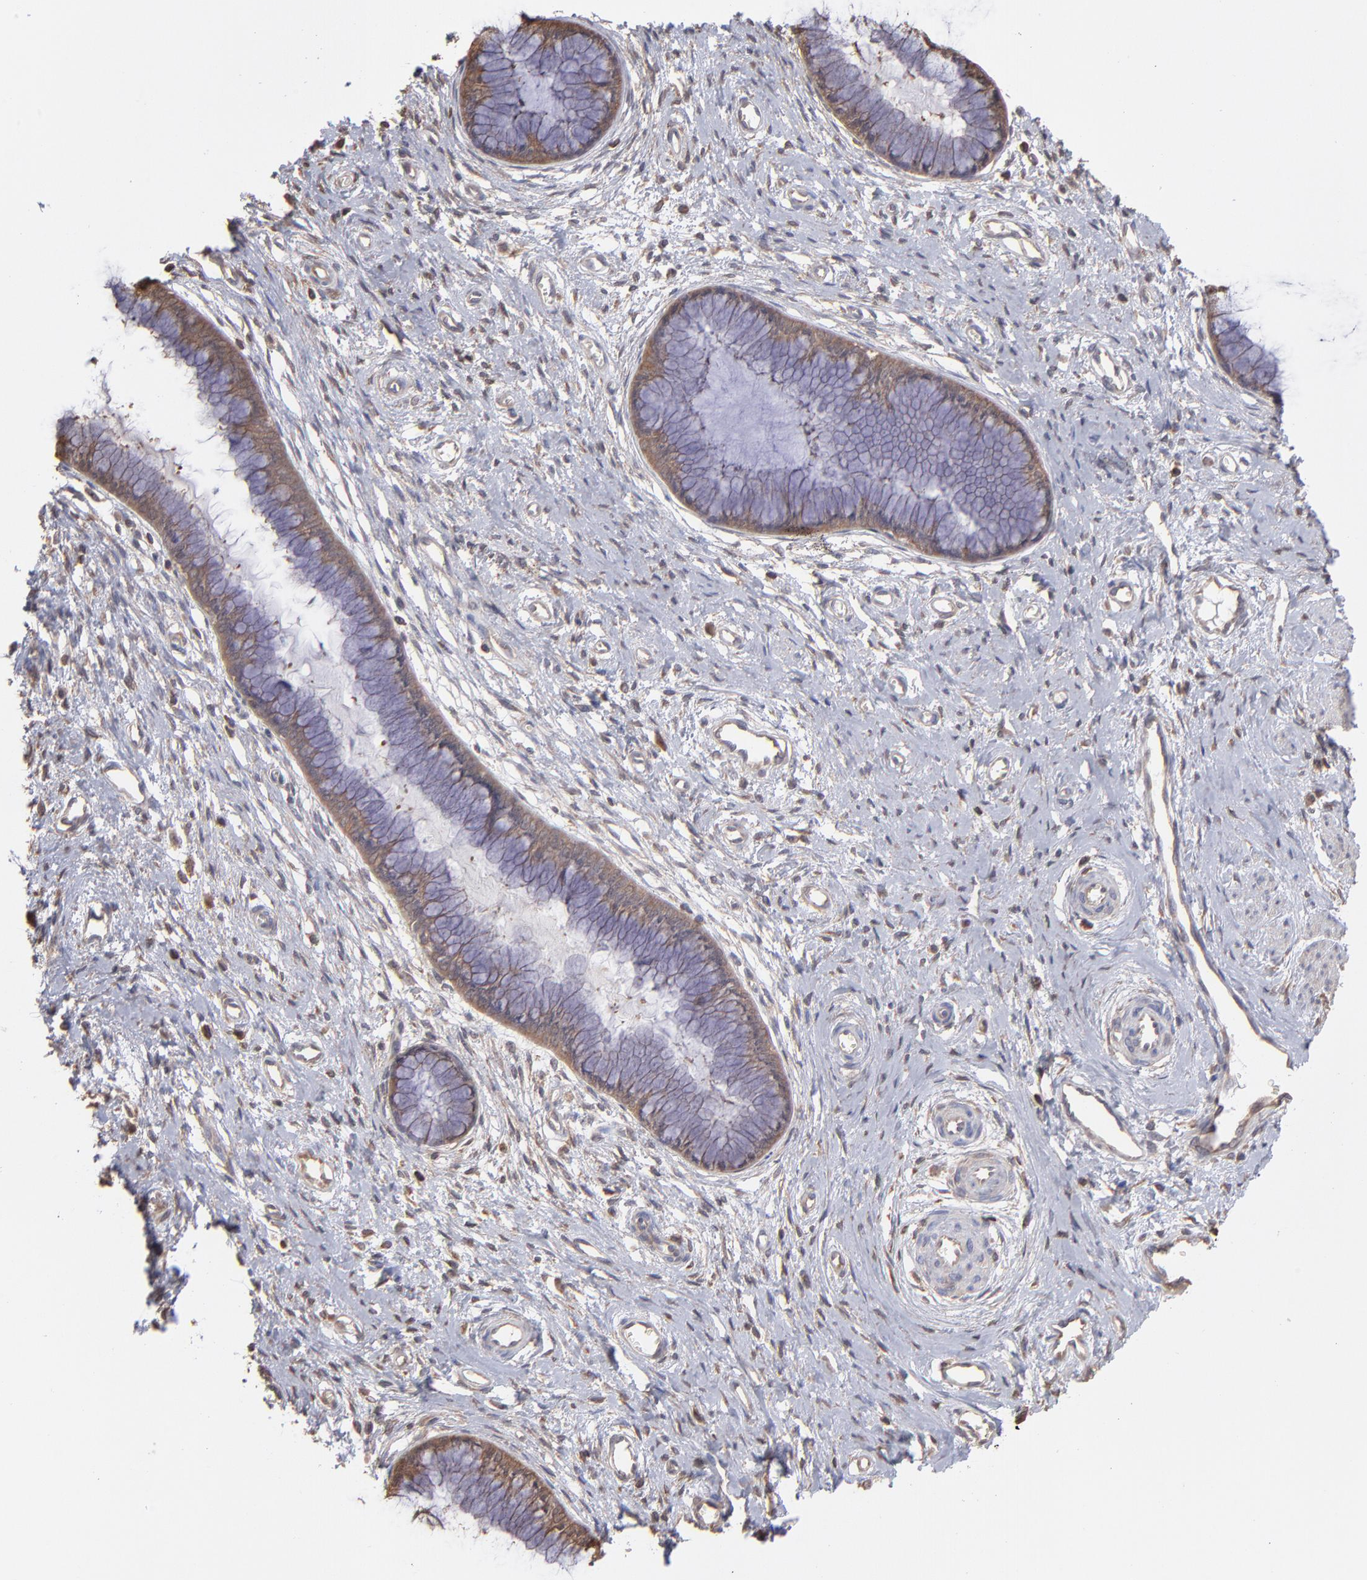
{"staining": {"intensity": "moderate", "quantity": "25%-75%", "location": "cytoplasmic/membranous"}, "tissue": "cervix", "cell_type": "Glandular cells", "image_type": "normal", "snomed": [{"axis": "morphology", "description": "Normal tissue, NOS"}, {"axis": "topography", "description": "Cervix"}], "caption": "Moderate cytoplasmic/membranous staining is seen in approximately 25%-75% of glandular cells in benign cervix. (Stains: DAB (3,3'-diaminobenzidine) in brown, nuclei in blue, Microscopy: brightfield microscopy at high magnification).", "gene": "MAP2K2", "patient": {"sex": "female", "age": 55}}